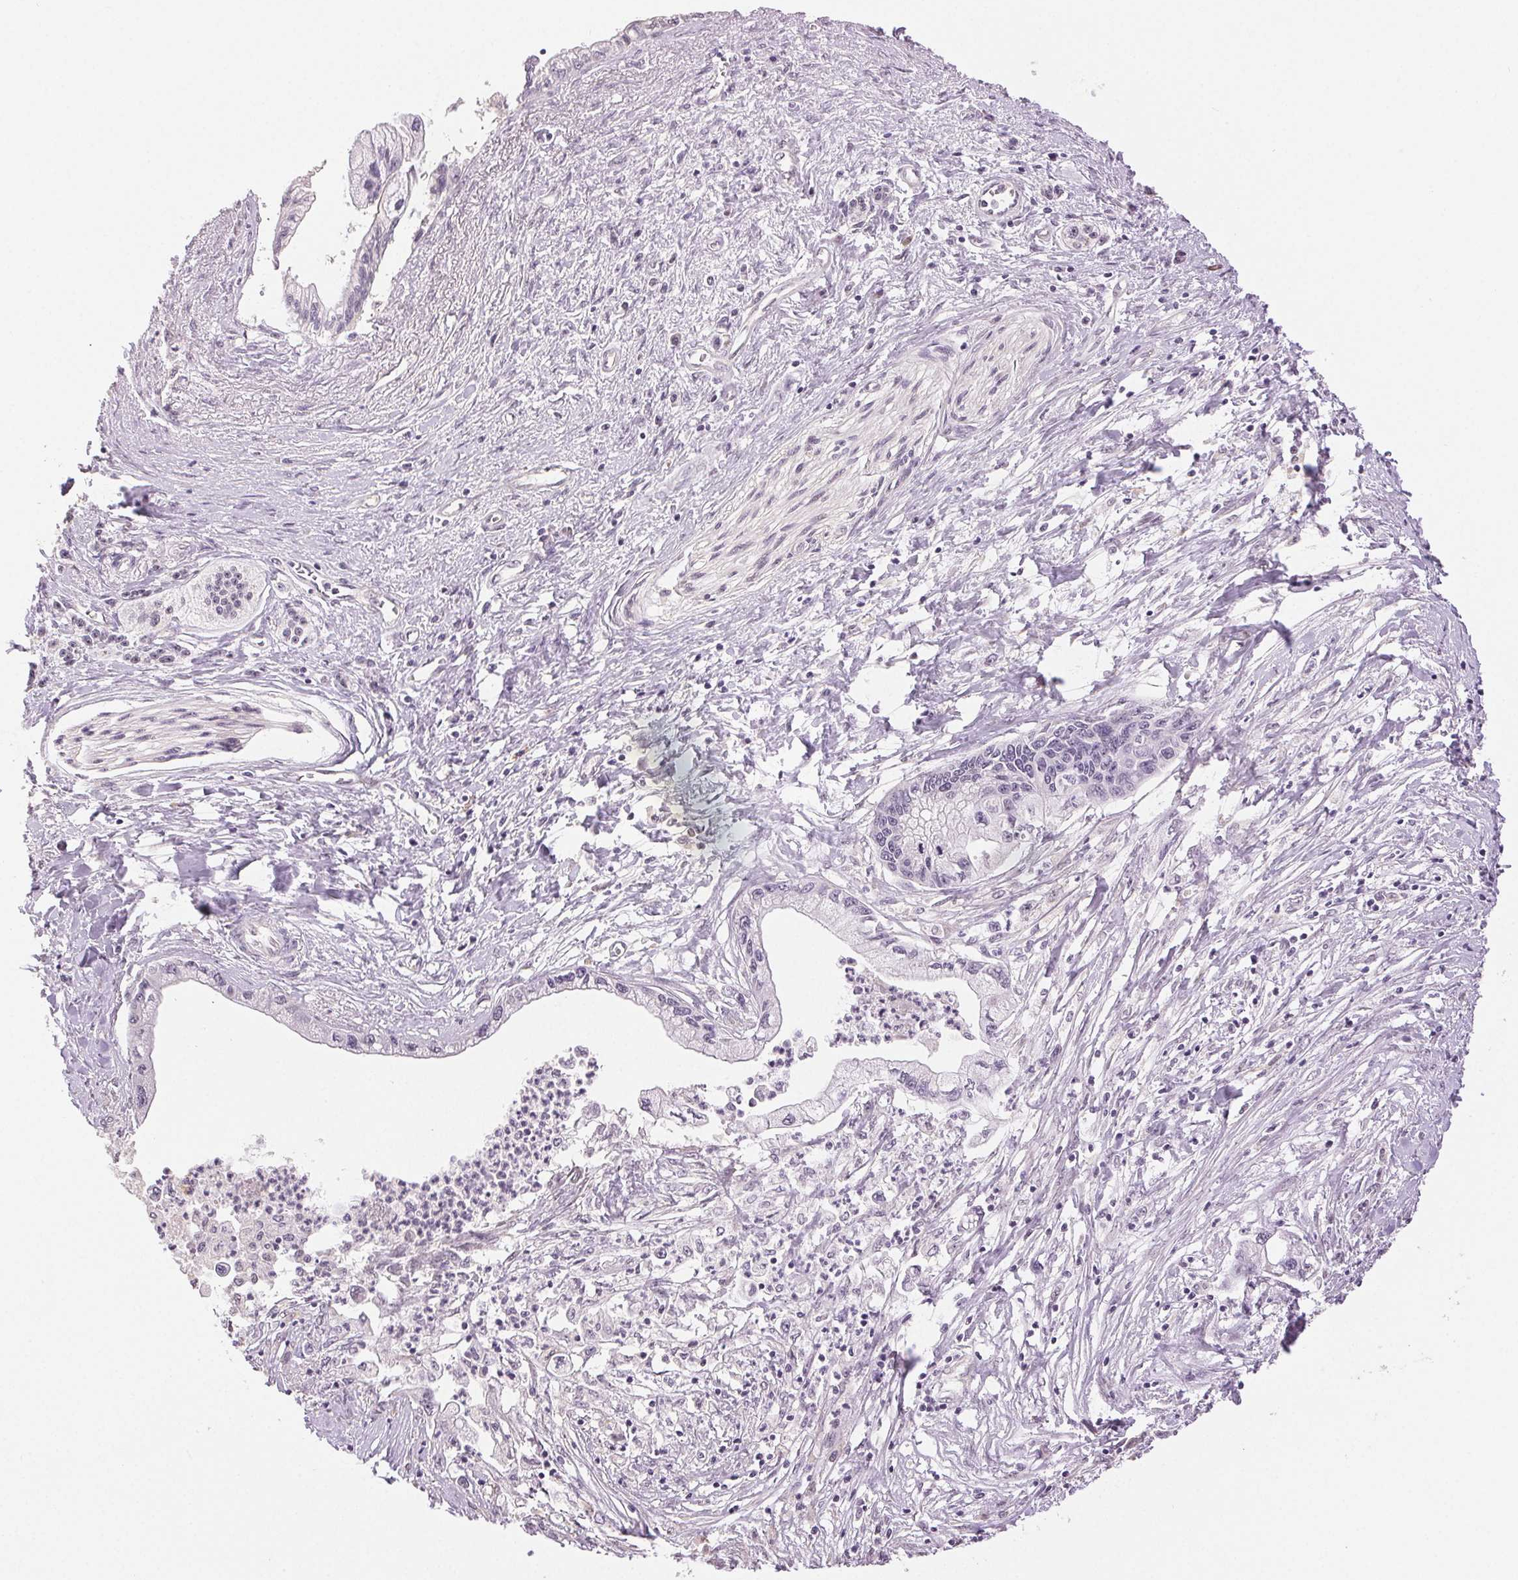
{"staining": {"intensity": "negative", "quantity": "none", "location": "none"}, "tissue": "pancreatic cancer", "cell_type": "Tumor cells", "image_type": "cancer", "snomed": [{"axis": "morphology", "description": "Adenocarcinoma, NOS"}, {"axis": "topography", "description": "Pancreas"}], "caption": "Tumor cells show no significant protein positivity in pancreatic cancer.", "gene": "PLCB1", "patient": {"sex": "male", "age": 61}}